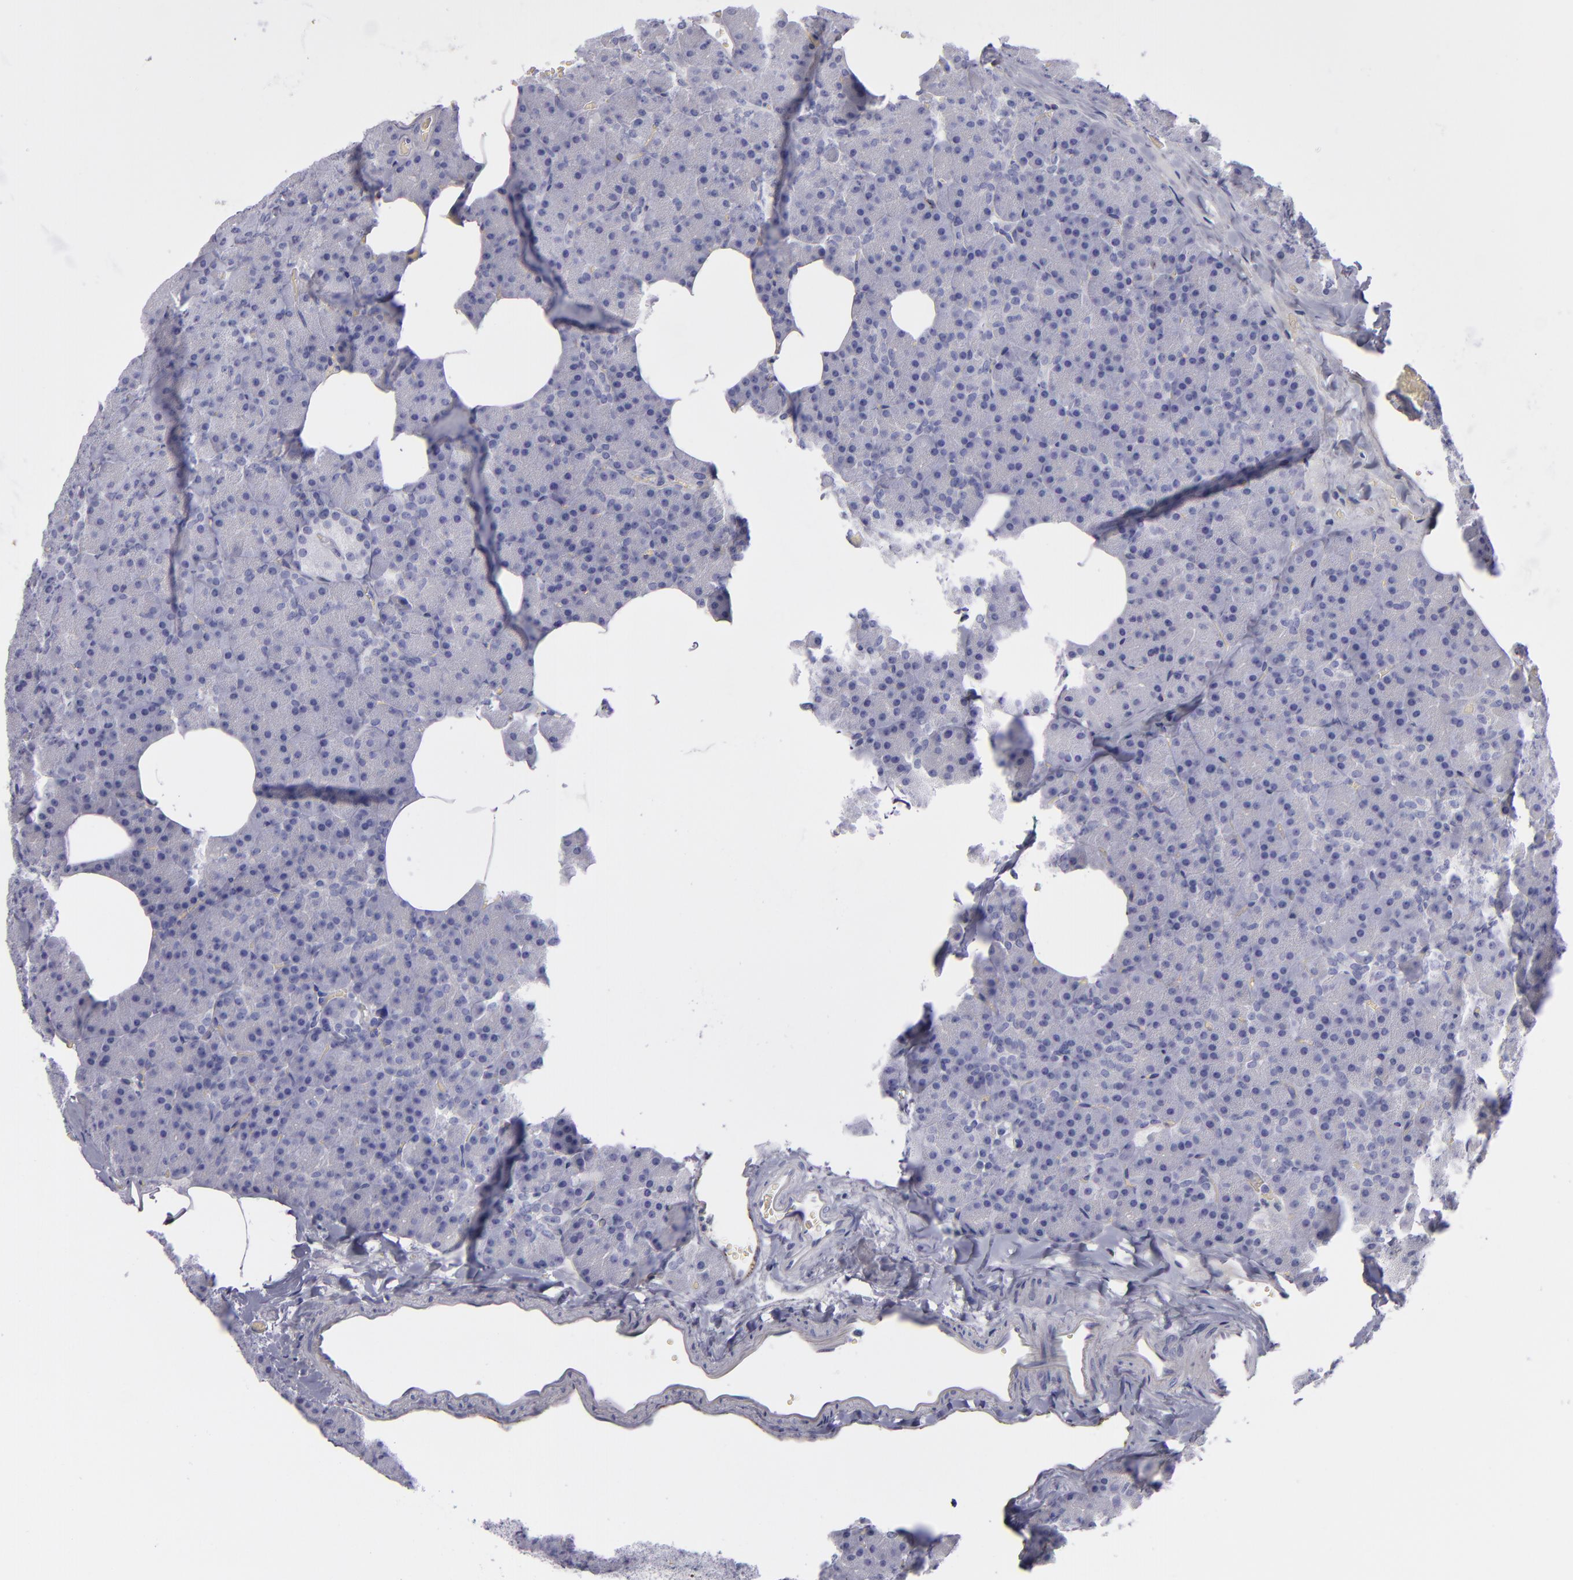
{"staining": {"intensity": "negative", "quantity": "none", "location": "none"}, "tissue": "pancreas", "cell_type": "Exocrine glandular cells", "image_type": "normal", "snomed": [{"axis": "morphology", "description": "Normal tissue, NOS"}, {"axis": "topography", "description": "Pancreas"}], "caption": "A high-resolution image shows immunohistochemistry (IHC) staining of normal pancreas, which displays no significant expression in exocrine glandular cells. Nuclei are stained in blue.", "gene": "CD27", "patient": {"sex": "female", "age": 35}}